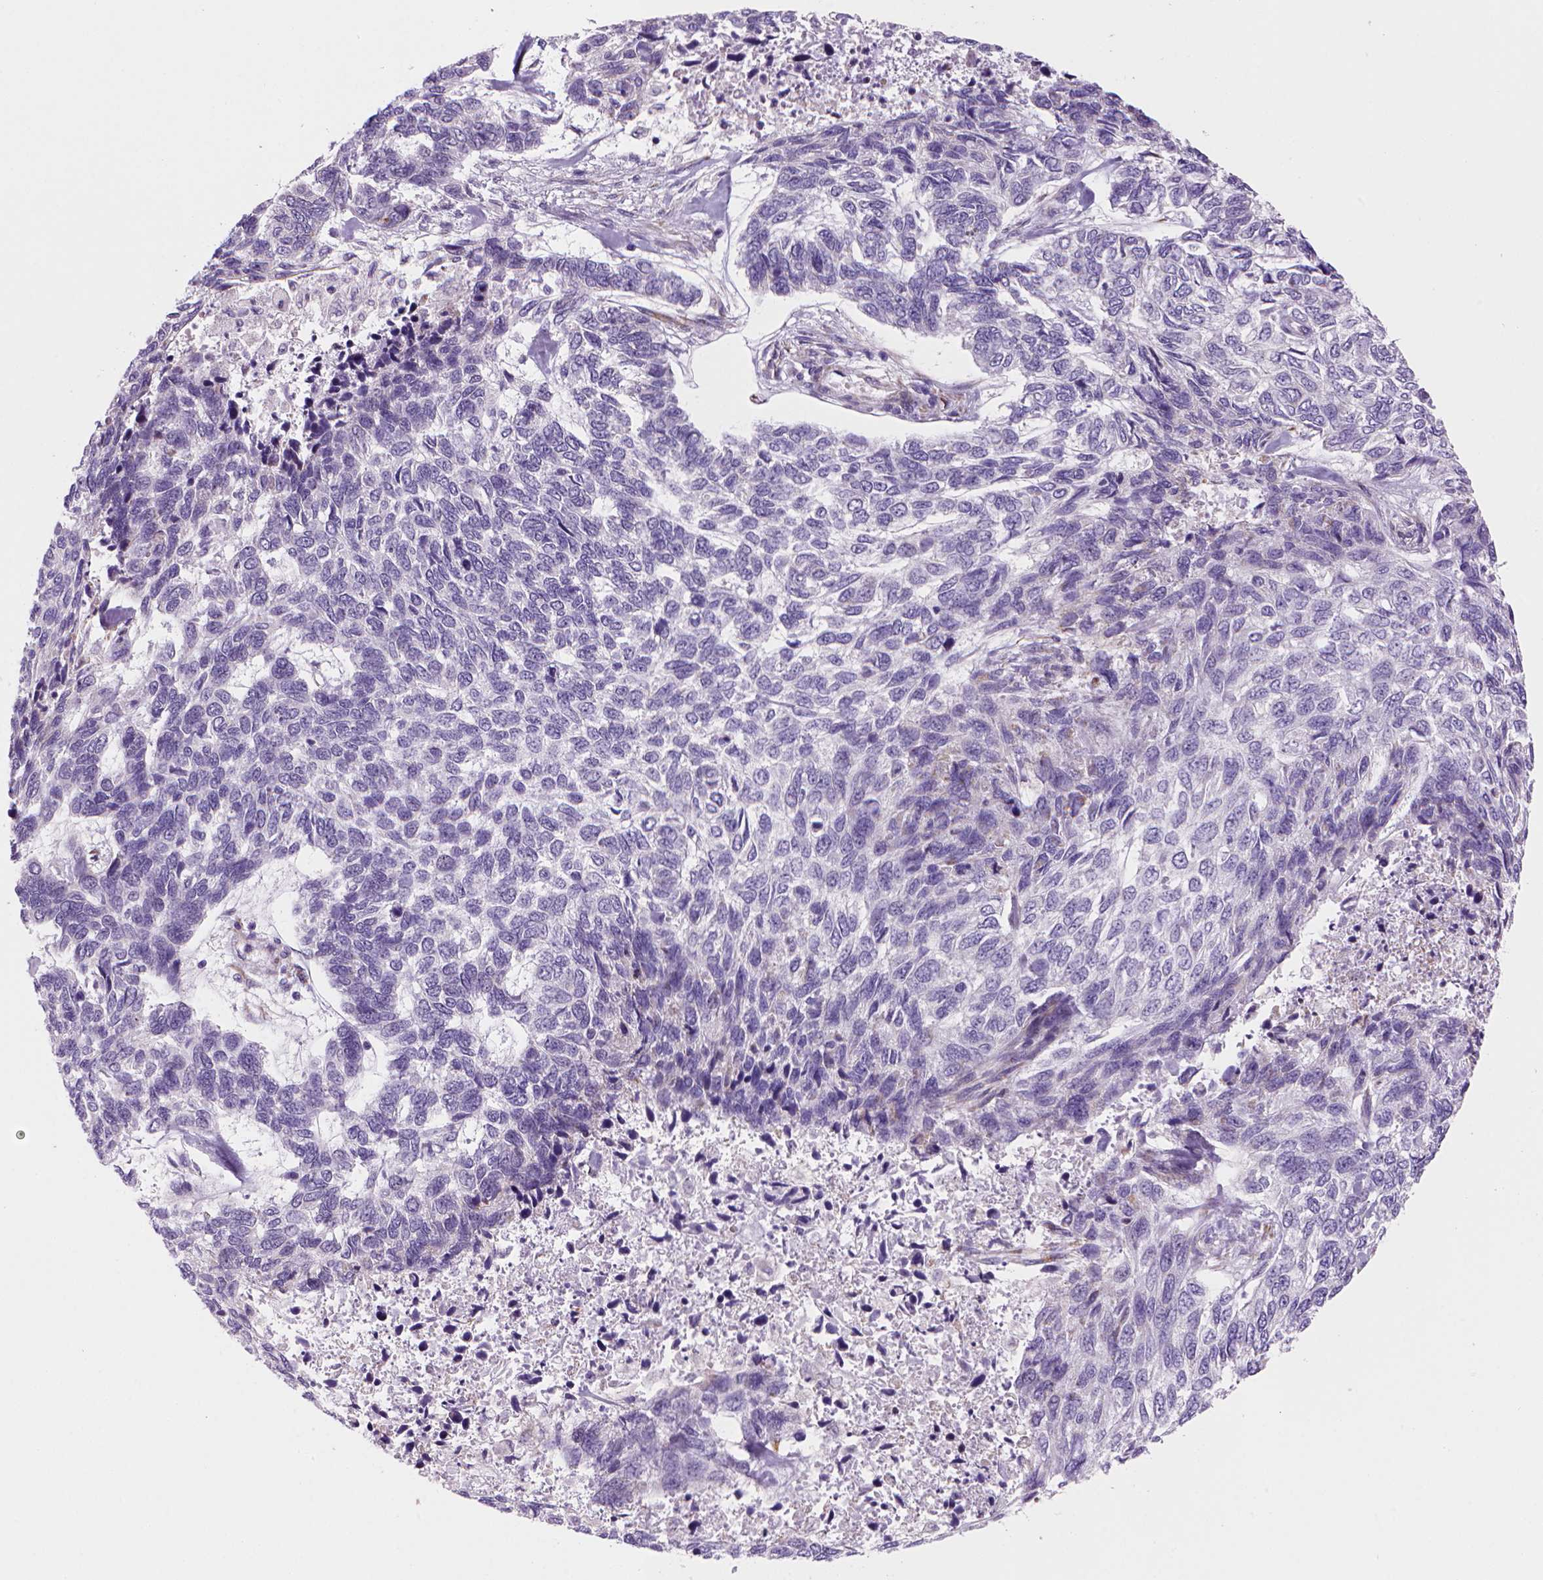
{"staining": {"intensity": "negative", "quantity": "none", "location": "none"}, "tissue": "skin cancer", "cell_type": "Tumor cells", "image_type": "cancer", "snomed": [{"axis": "morphology", "description": "Basal cell carcinoma"}, {"axis": "topography", "description": "Skin"}], "caption": "A photomicrograph of human basal cell carcinoma (skin) is negative for staining in tumor cells.", "gene": "CES2", "patient": {"sex": "female", "age": 65}}